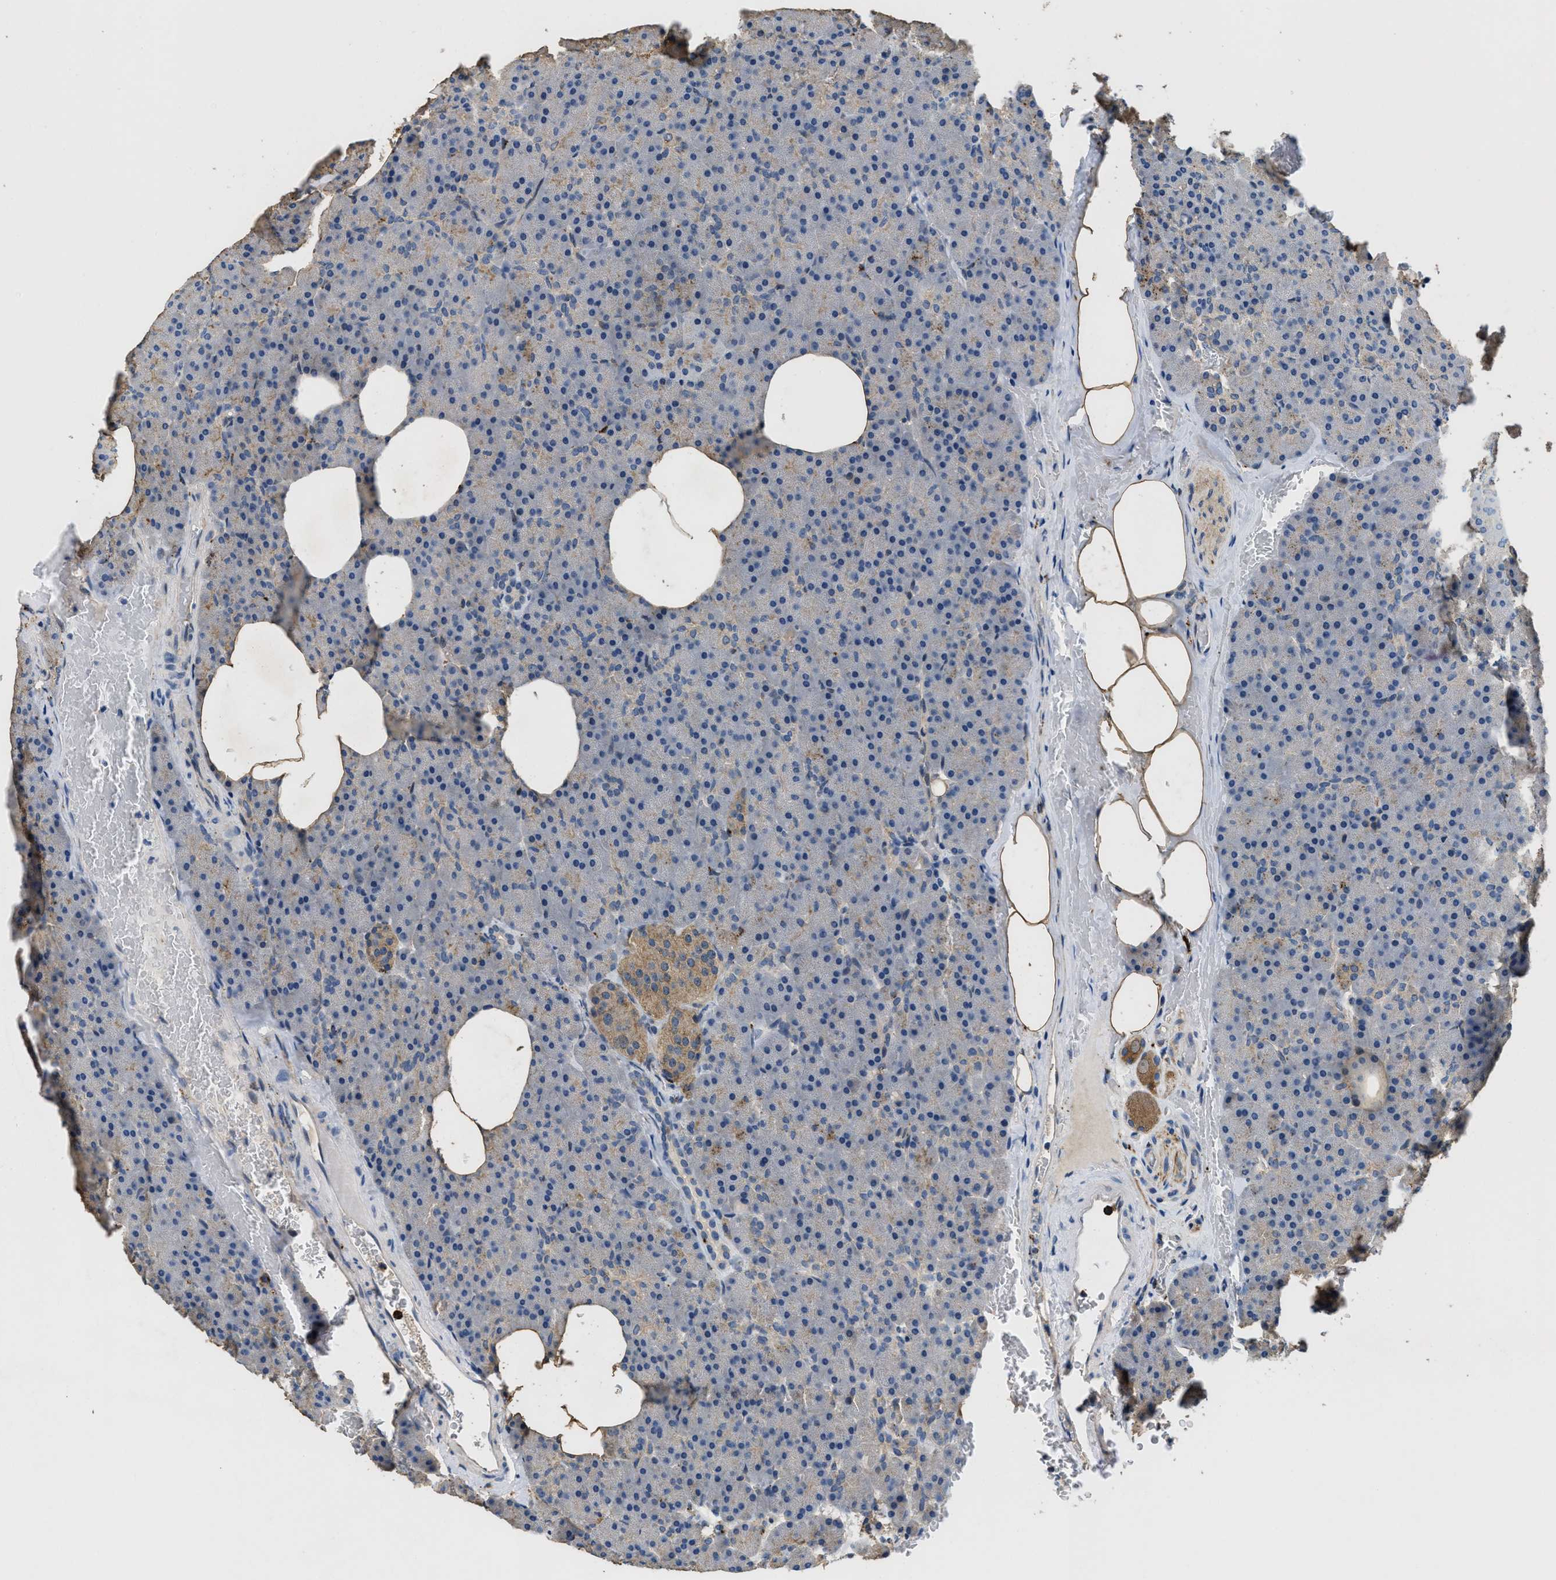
{"staining": {"intensity": "moderate", "quantity": "<25%", "location": "cytoplasmic/membranous"}, "tissue": "pancreas", "cell_type": "Exocrine glandular cells", "image_type": "normal", "snomed": [{"axis": "morphology", "description": "Normal tissue, NOS"}, {"axis": "topography", "description": "Pancreas"}], "caption": "Immunohistochemical staining of normal human pancreas demonstrates <25% levels of moderate cytoplasmic/membranous protein expression in about <25% of exocrine glandular cells.", "gene": "BMPR2", "patient": {"sex": "female", "age": 35}}